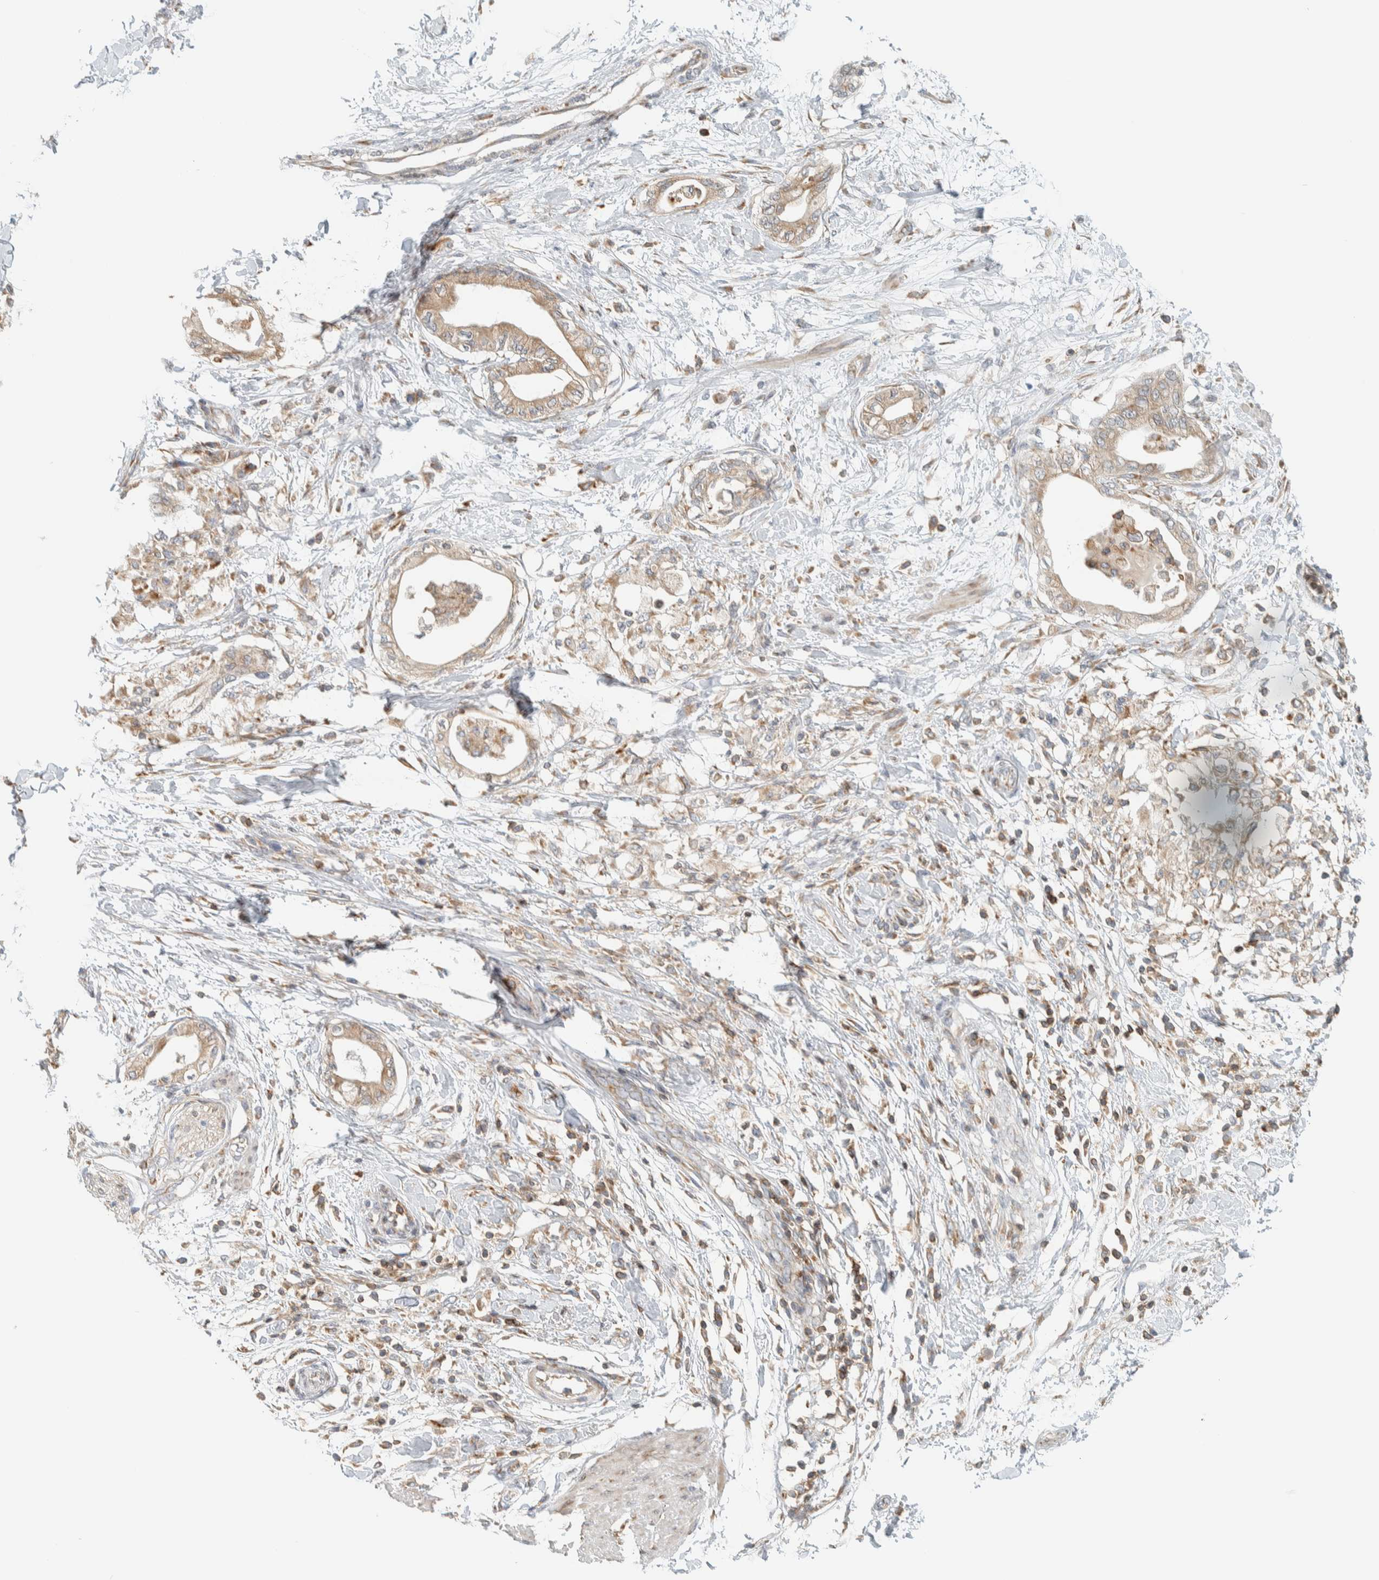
{"staining": {"intensity": "weak", "quantity": ">75%", "location": "cytoplasmic/membranous"}, "tissue": "pancreatic cancer", "cell_type": "Tumor cells", "image_type": "cancer", "snomed": [{"axis": "morphology", "description": "Normal tissue, NOS"}, {"axis": "morphology", "description": "Adenocarcinoma, NOS"}, {"axis": "topography", "description": "Pancreas"}, {"axis": "topography", "description": "Duodenum"}], "caption": "Immunohistochemical staining of human adenocarcinoma (pancreatic) exhibits weak cytoplasmic/membranous protein positivity in about >75% of tumor cells. (brown staining indicates protein expression, while blue staining denotes nuclei).", "gene": "CCDC57", "patient": {"sex": "female", "age": 60}}